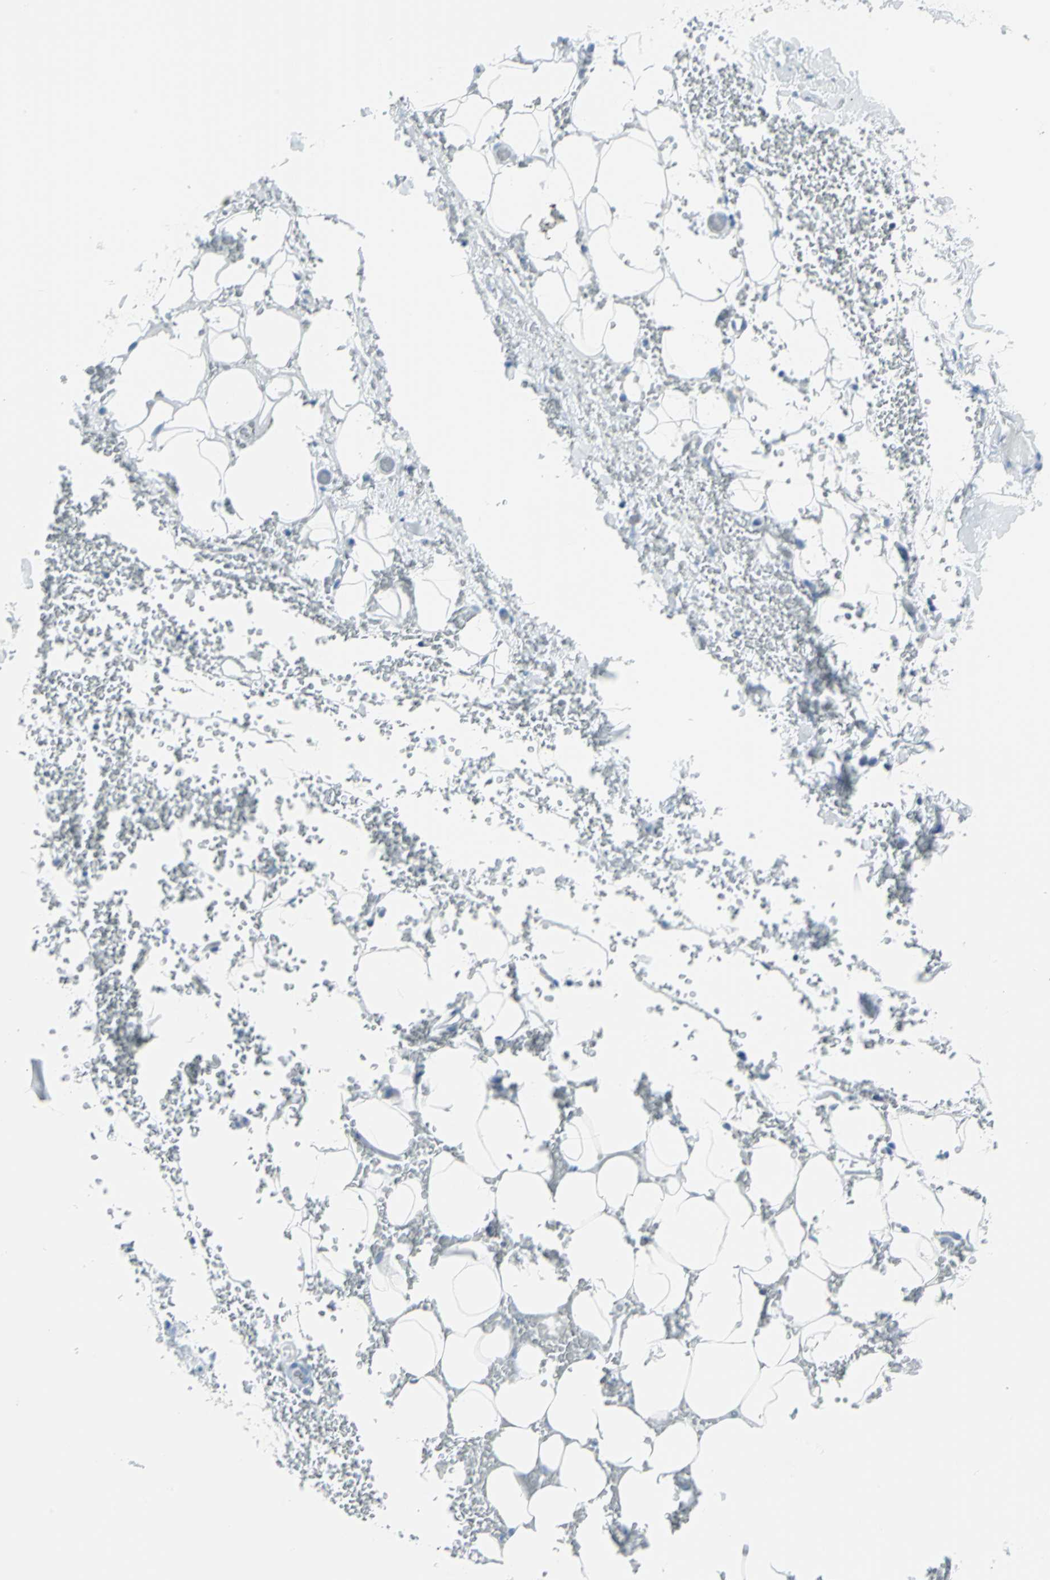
{"staining": {"intensity": "negative", "quantity": "none", "location": "none"}, "tissue": "adipose tissue", "cell_type": "Adipocytes", "image_type": "normal", "snomed": [{"axis": "morphology", "description": "Normal tissue, NOS"}, {"axis": "morphology", "description": "Inflammation, NOS"}, {"axis": "topography", "description": "Breast"}], "caption": "DAB immunohistochemical staining of benign human adipose tissue reveals no significant positivity in adipocytes. The staining is performed using DAB (3,3'-diaminobenzidine) brown chromogen with nuclei counter-stained in using hematoxylin.", "gene": "DNAI2", "patient": {"sex": "female", "age": 65}}